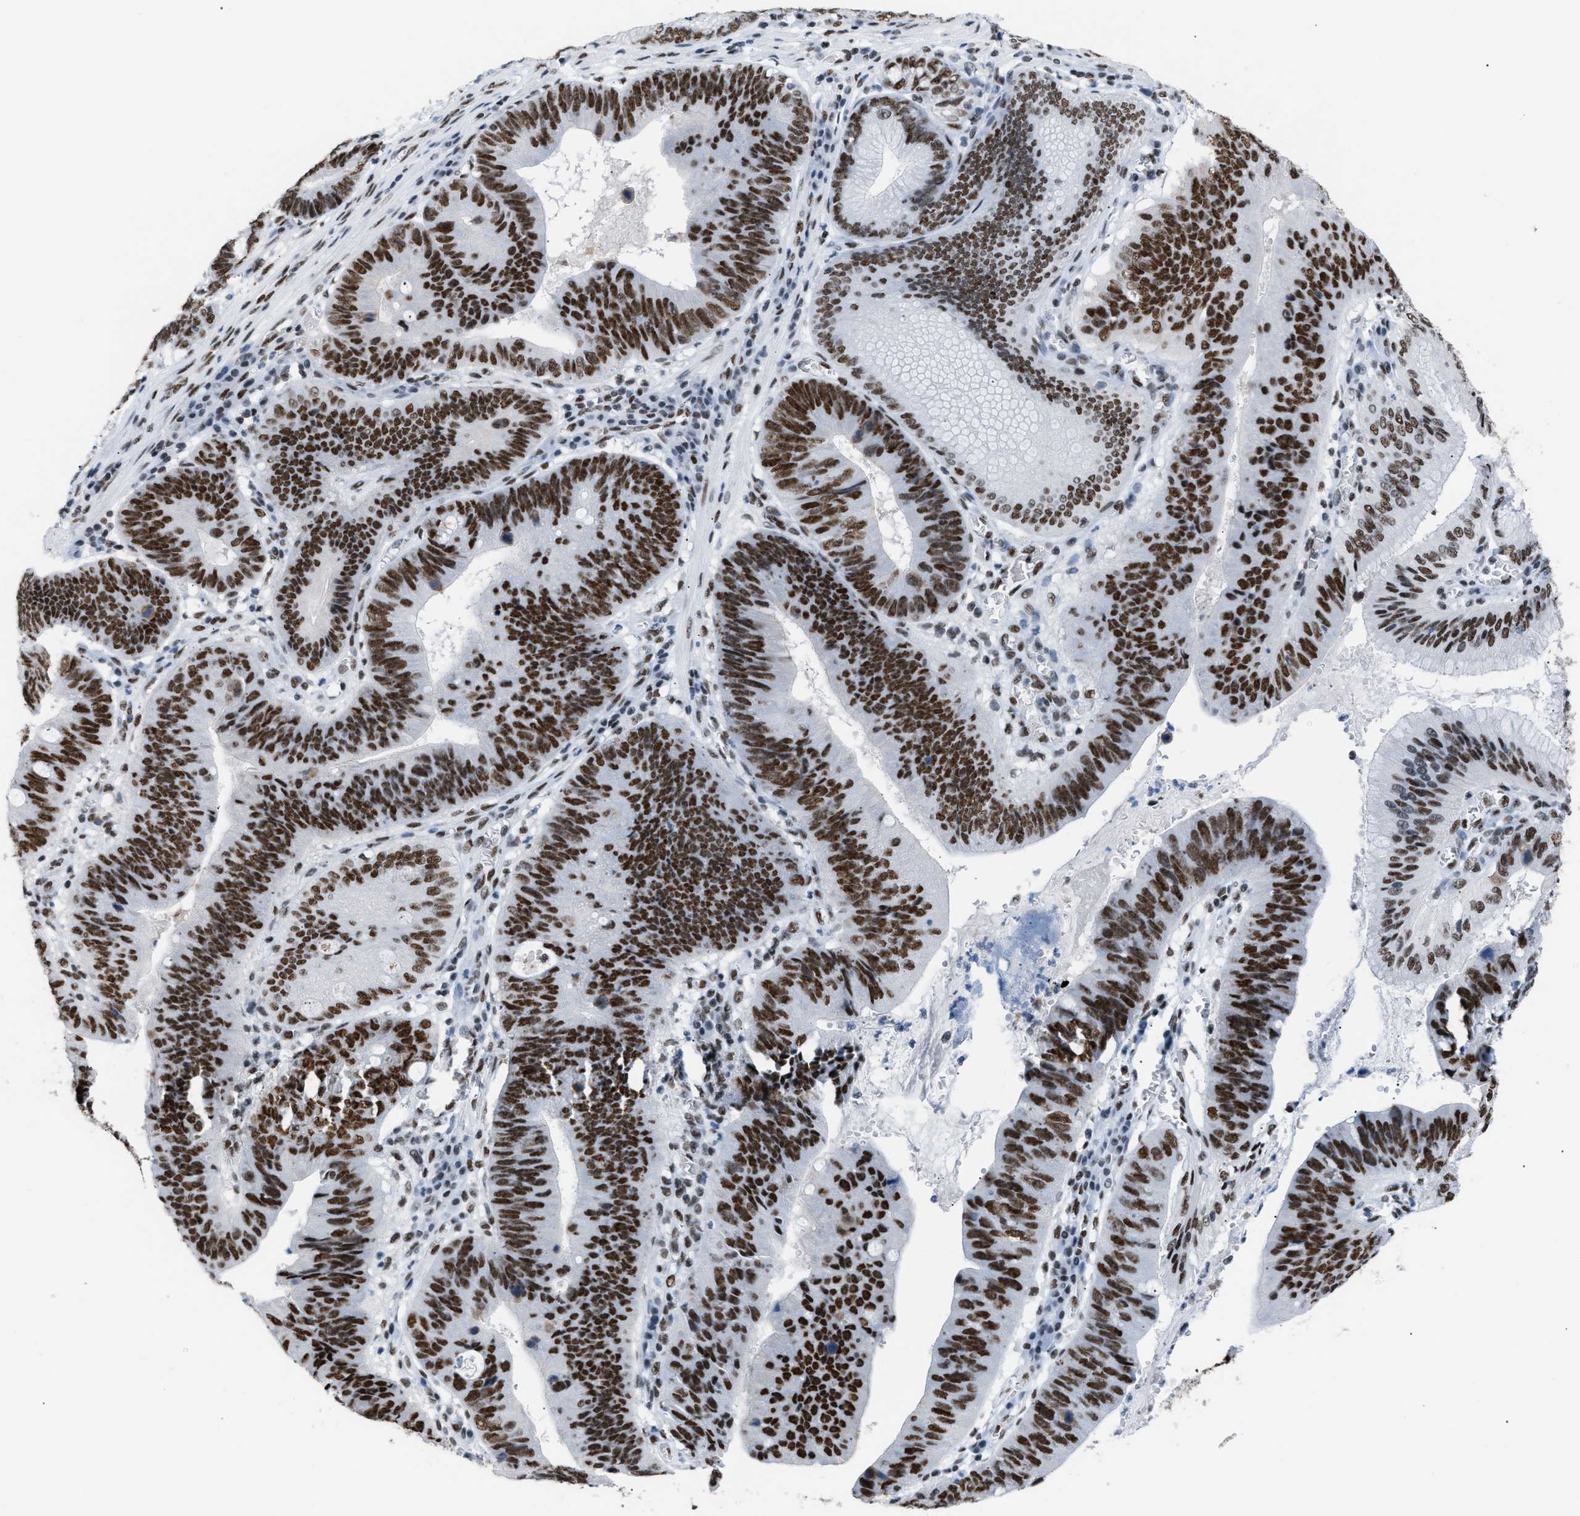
{"staining": {"intensity": "strong", "quantity": ">75%", "location": "nuclear"}, "tissue": "stomach cancer", "cell_type": "Tumor cells", "image_type": "cancer", "snomed": [{"axis": "morphology", "description": "Adenocarcinoma, NOS"}, {"axis": "topography", "description": "Stomach"}], "caption": "Immunohistochemistry (DAB (3,3'-diaminobenzidine)) staining of human stomach adenocarcinoma demonstrates strong nuclear protein expression in approximately >75% of tumor cells.", "gene": "CCAR2", "patient": {"sex": "male", "age": 59}}